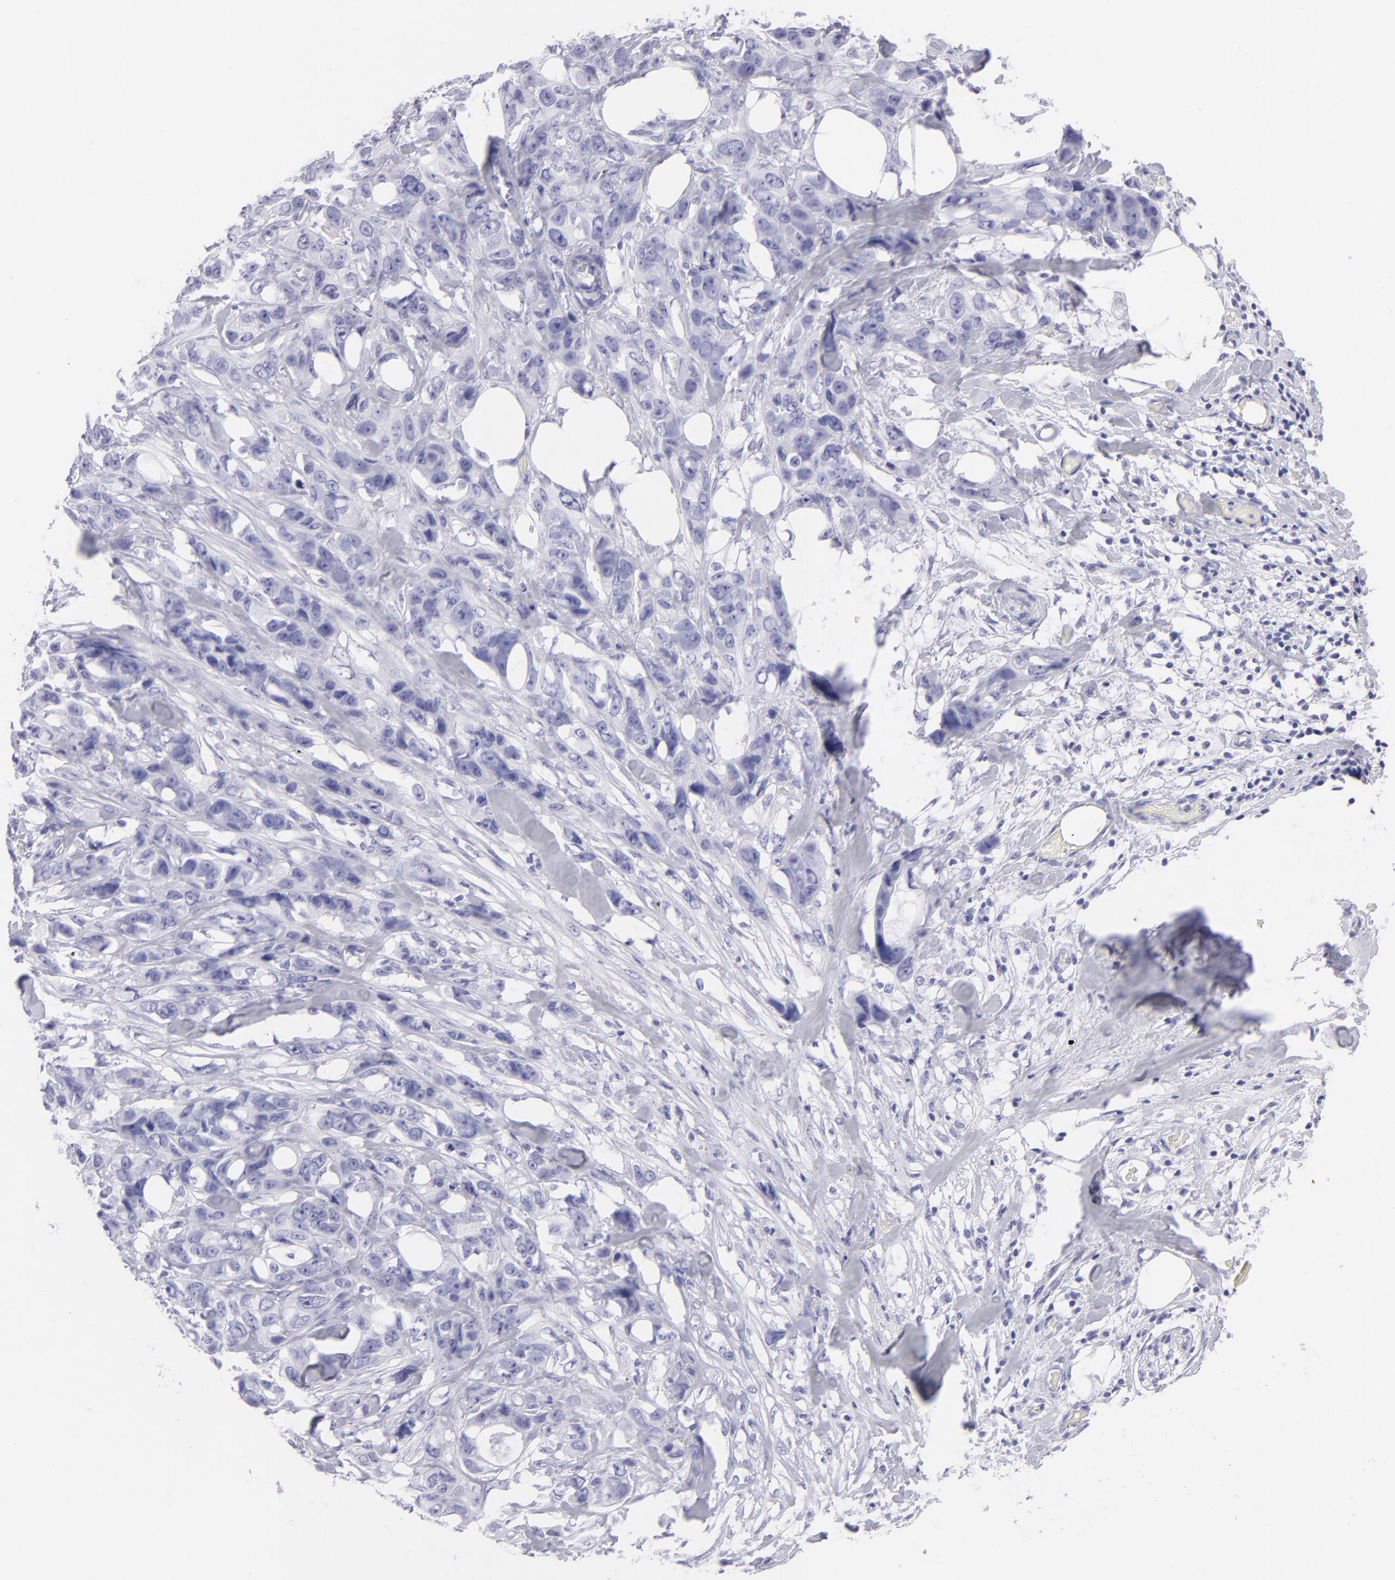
{"staining": {"intensity": "negative", "quantity": "none", "location": "none"}, "tissue": "stomach cancer", "cell_type": "Tumor cells", "image_type": "cancer", "snomed": [{"axis": "morphology", "description": "Adenocarcinoma, NOS"}, {"axis": "topography", "description": "Stomach, upper"}], "caption": "Stomach adenocarcinoma was stained to show a protein in brown. There is no significant staining in tumor cells.", "gene": "SLC1A2", "patient": {"sex": "male", "age": 47}}